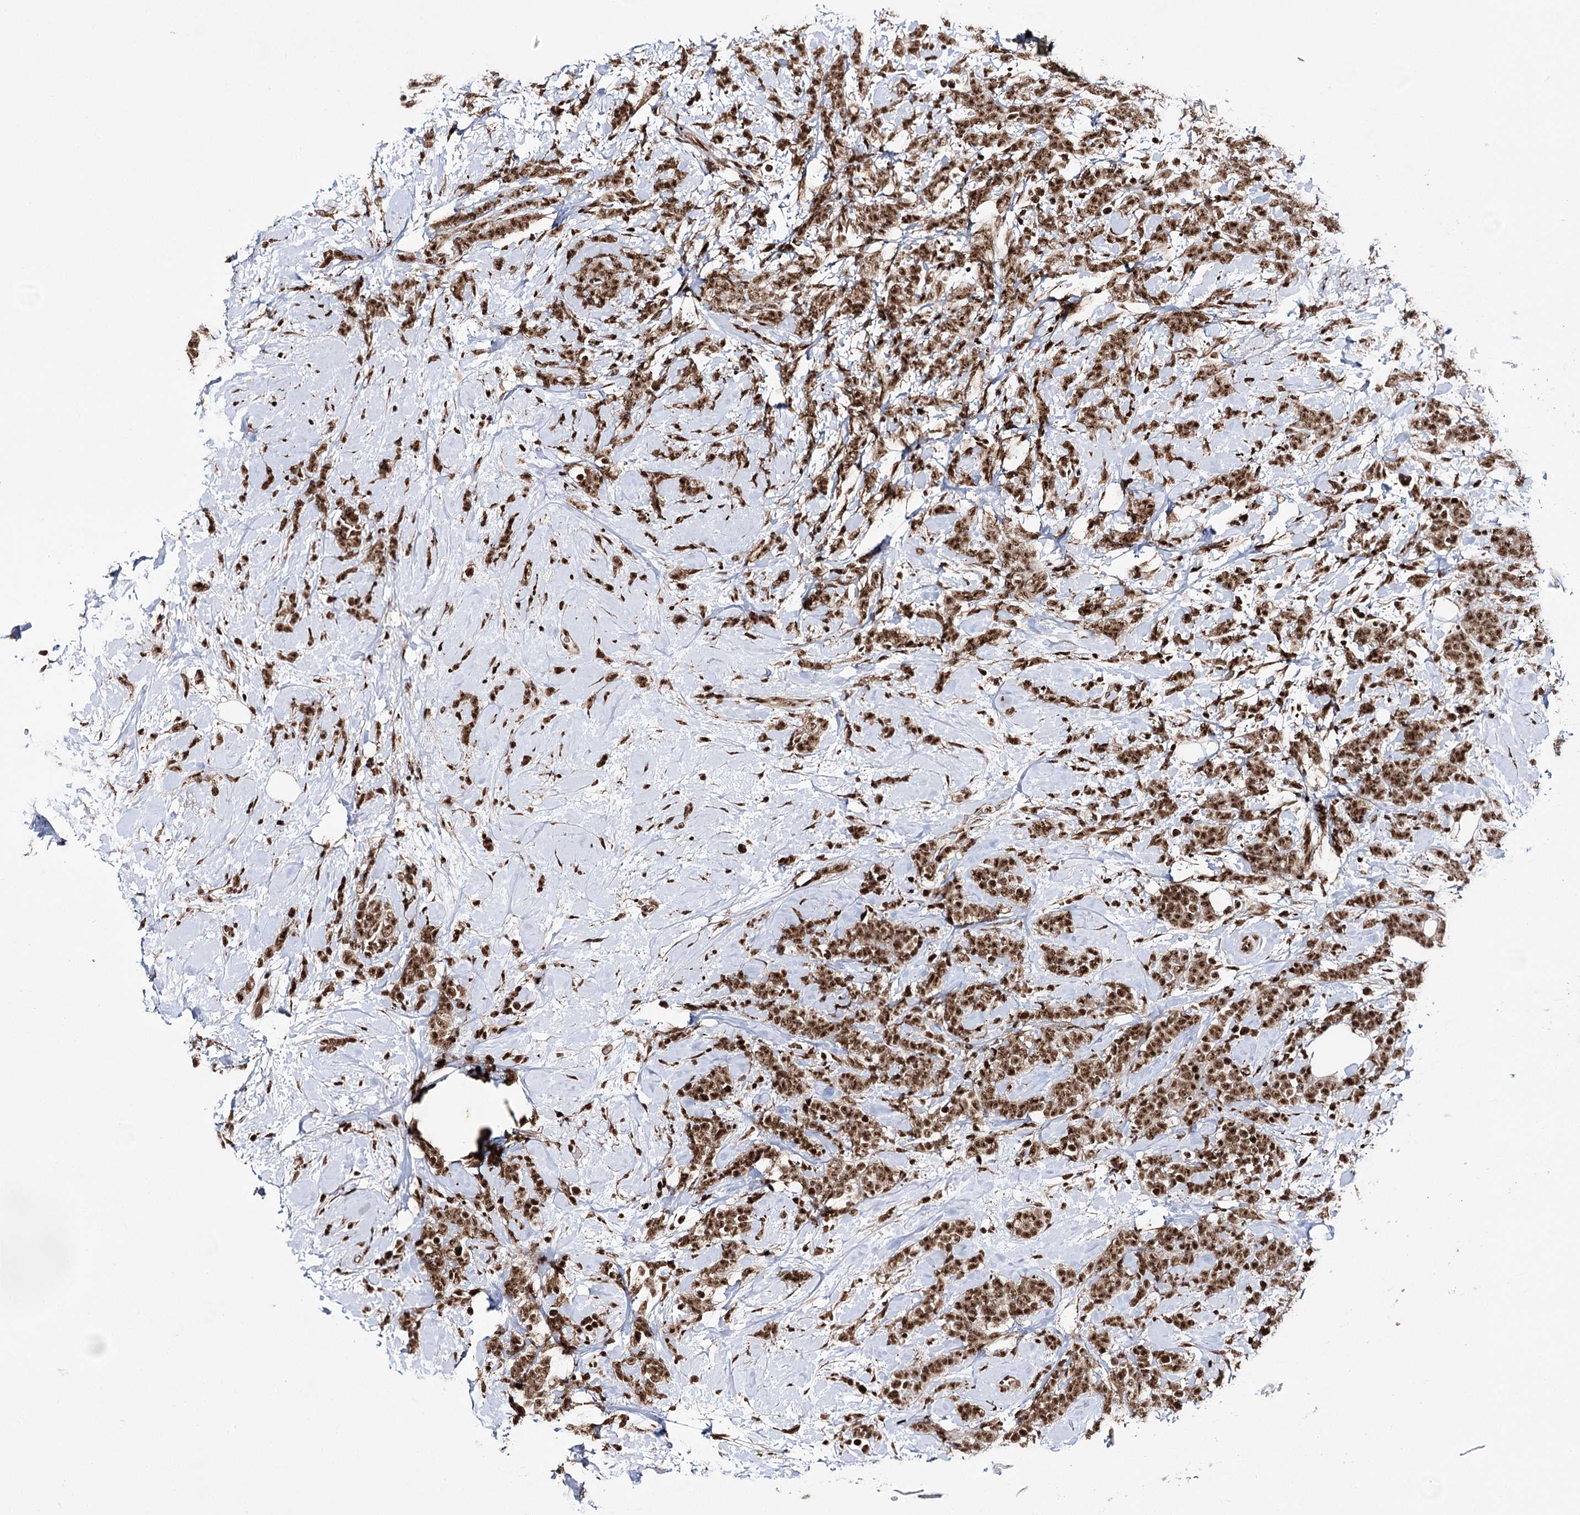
{"staining": {"intensity": "strong", "quantity": ">75%", "location": "nuclear"}, "tissue": "breast cancer", "cell_type": "Tumor cells", "image_type": "cancer", "snomed": [{"axis": "morphology", "description": "Lobular carcinoma"}, {"axis": "topography", "description": "Breast"}], "caption": "Breast lobular carcinoma stained with a brown dye shows strong nuclear positive staining in about >75% of tumor cells.", "gene": "PRPF40A", "patient": {"sex": "female", "age": 58}}